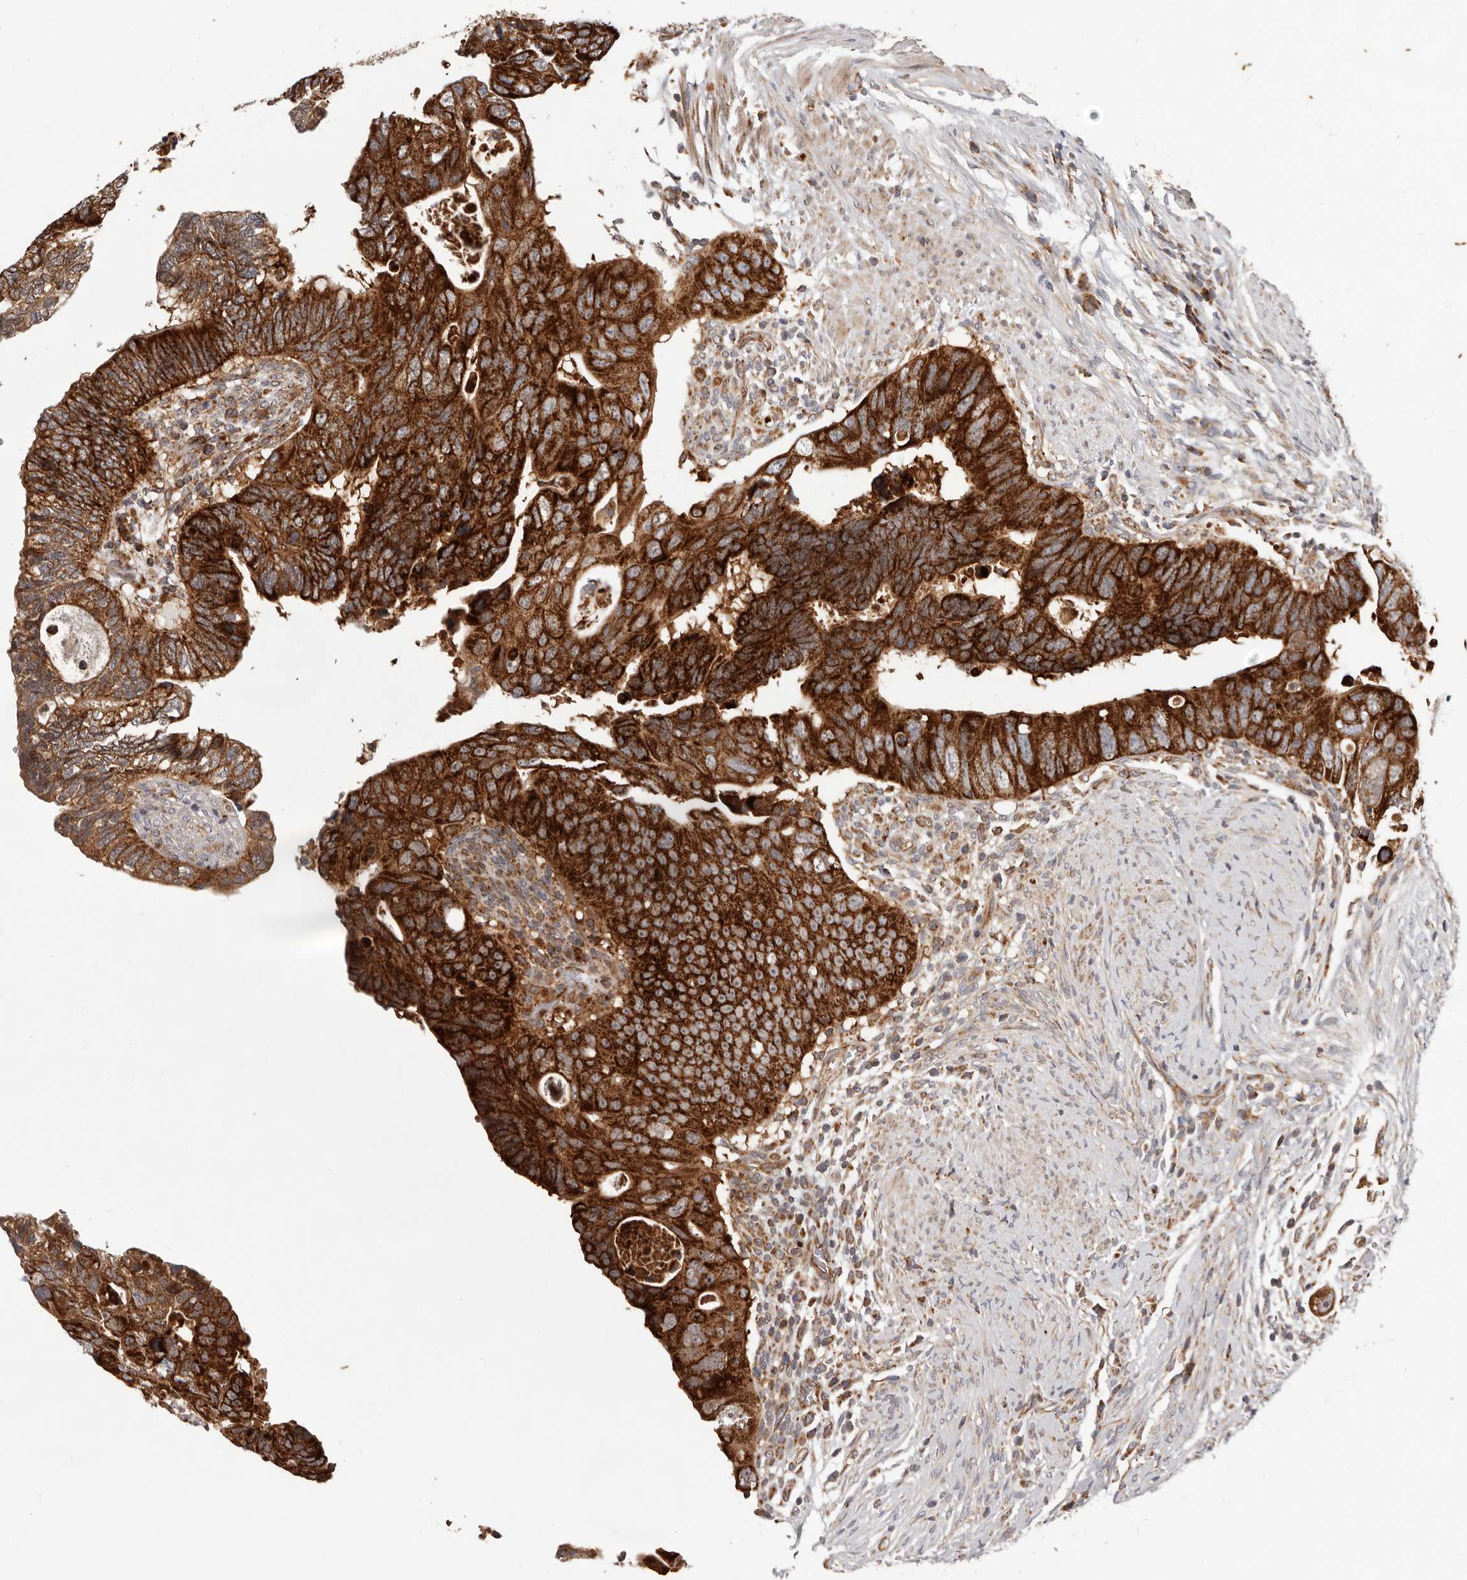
{"staining": {"intensity": "strong", "quantity": ">75%", "location": "cytoplasmic/membranous"}, "tissue": "colorectal cancer", "cell_type": "Tumor cells", "image_type": "cancer", "snomed": [{"axis": "morphology", "description": "Adenocarcinoma, NOS"}, {"axis": "topography", "description": "Rectum"}], "caption": "Colorectal adenocarcinoma stained for a protein displays strong cytoplasmic/membranous positivity in tumor cells. Immunohistochemistry (ihc) stains the protein in brown and the nuclei are stained blue.", "gene": "MRPS10", "patient": {"sex": "male", "age": 53}}